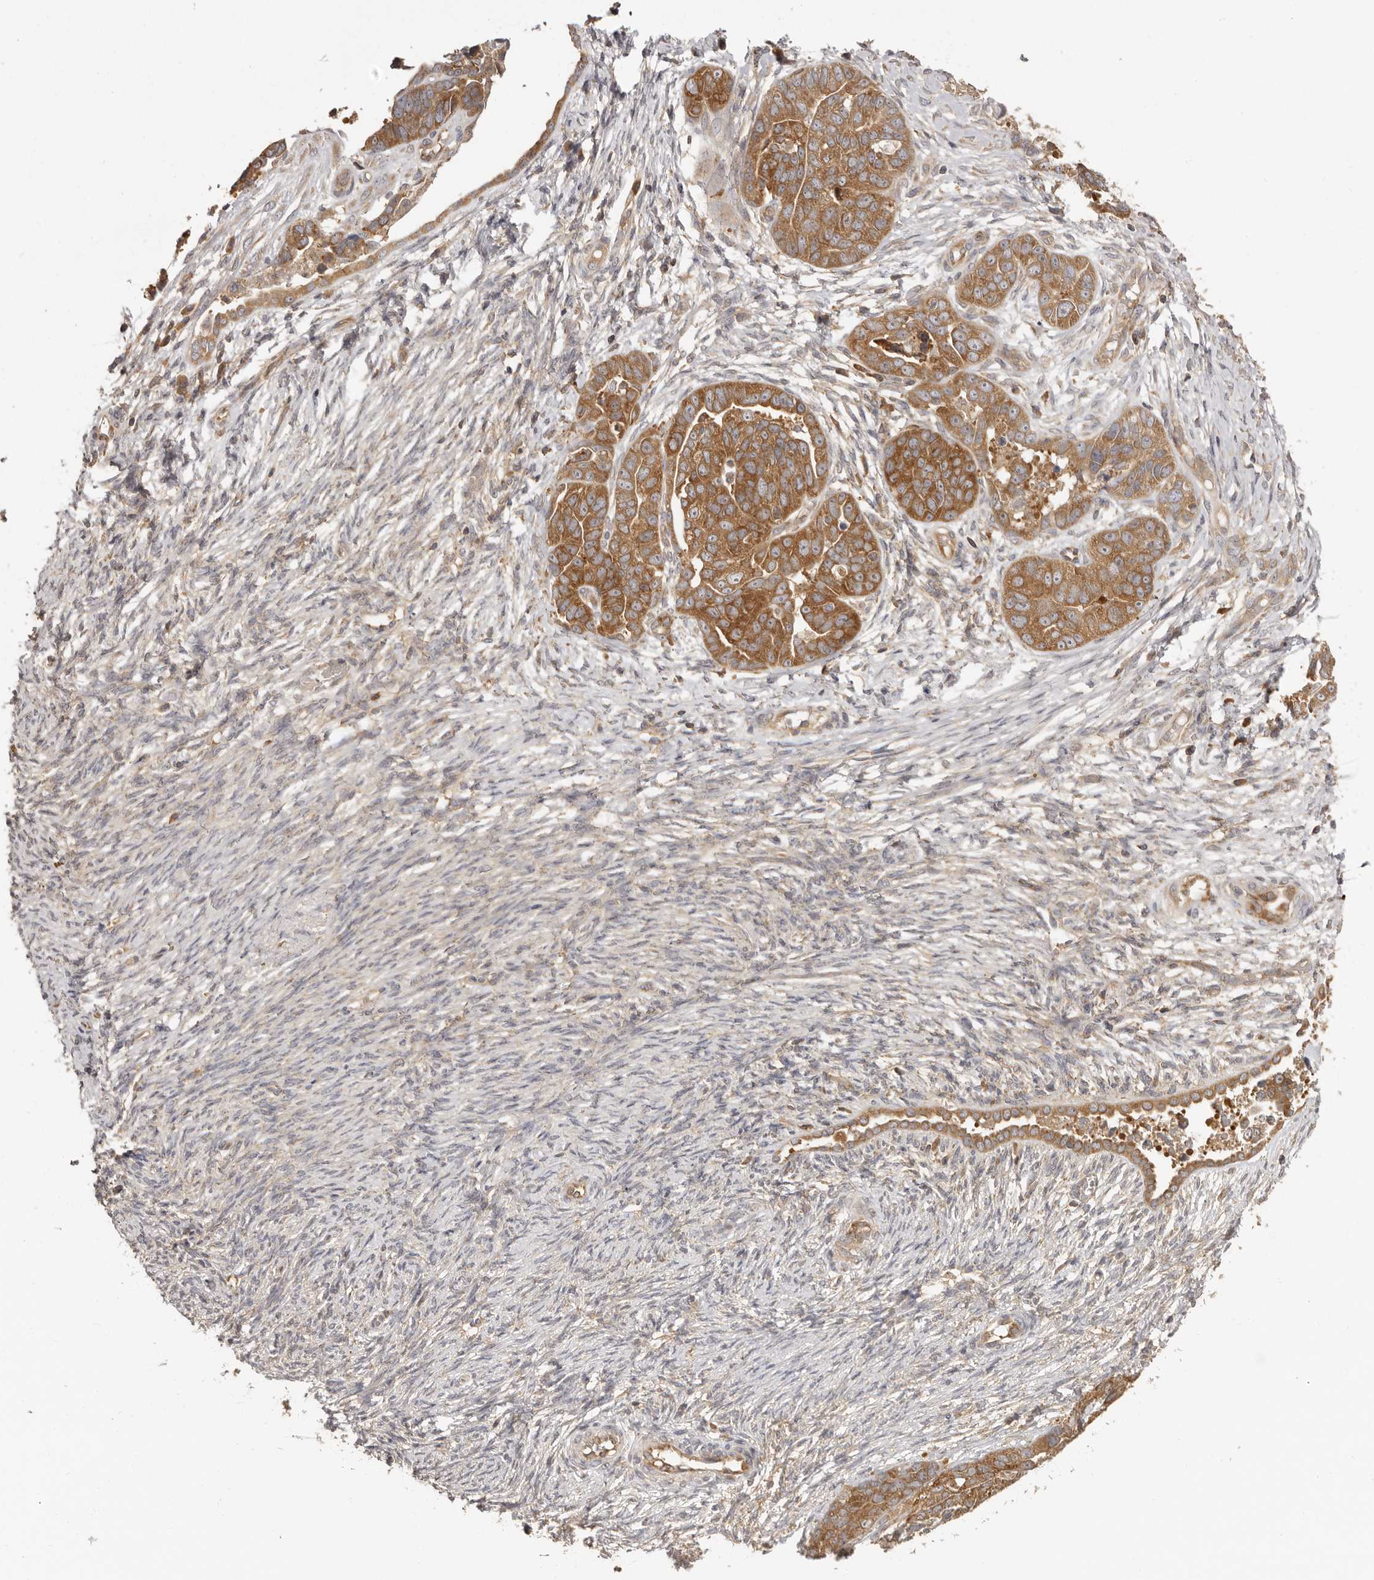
{"staining": {"intensity": "moderate", "quantity": ">75%", "location": "cytoplasmic/membranous"}, "tissue": "ovarian cancer", "cell_type": "Tumor cells", "image_type": "cancer", "snomed": [{"axis": "morphology", "description": "Cystadenocarcinoma, serous, NOS"}, {"axis": "topography", "description": "Ovary"}], "caption": "Ovarian serous cystadenocarcinoma stained with DAB (3,3'-diaminobenzidine) immunohistochemistry (IHC) displays medium levels of moderate cytoplasmic/membranous staining in about >75% of tumor cells.", "gene": "EEF1E1", "patient": {"sex": "female", "age": 44}}